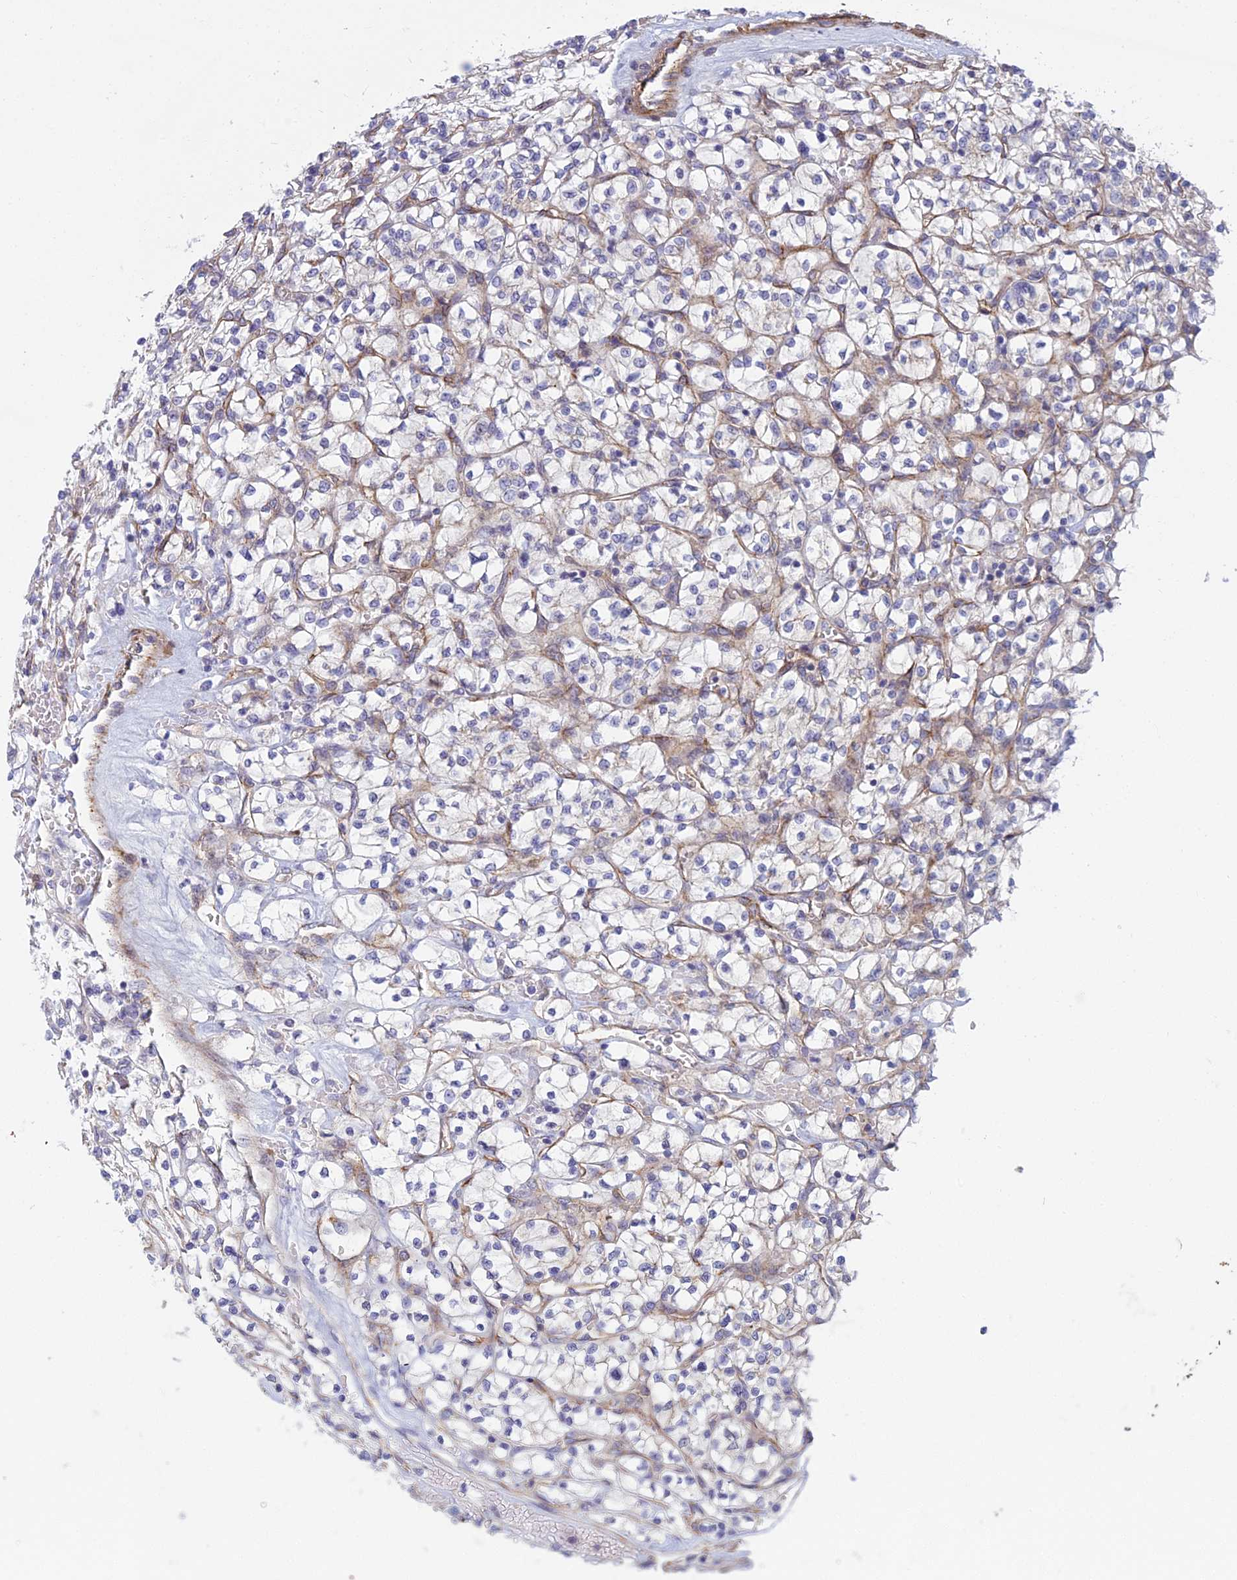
{"staining": {"intensity": "negative", "quantity": "none", "location": "none"}, "tissue": "renal cancer", "cell_type": "Tumor cells", "image_type": "cancer", "snomed": [{"axis": "morphology", "description": "Adenocarcinoma, NOS"}, {"axis": "topography", "description": "Kidney"}], "caption": "The image exhibits no significant positivity in tumor cells of renal cancer. (DAB IHC, high magnification).", "gene": "DUS2", "patient": {"sex": "female", "age": 64}}